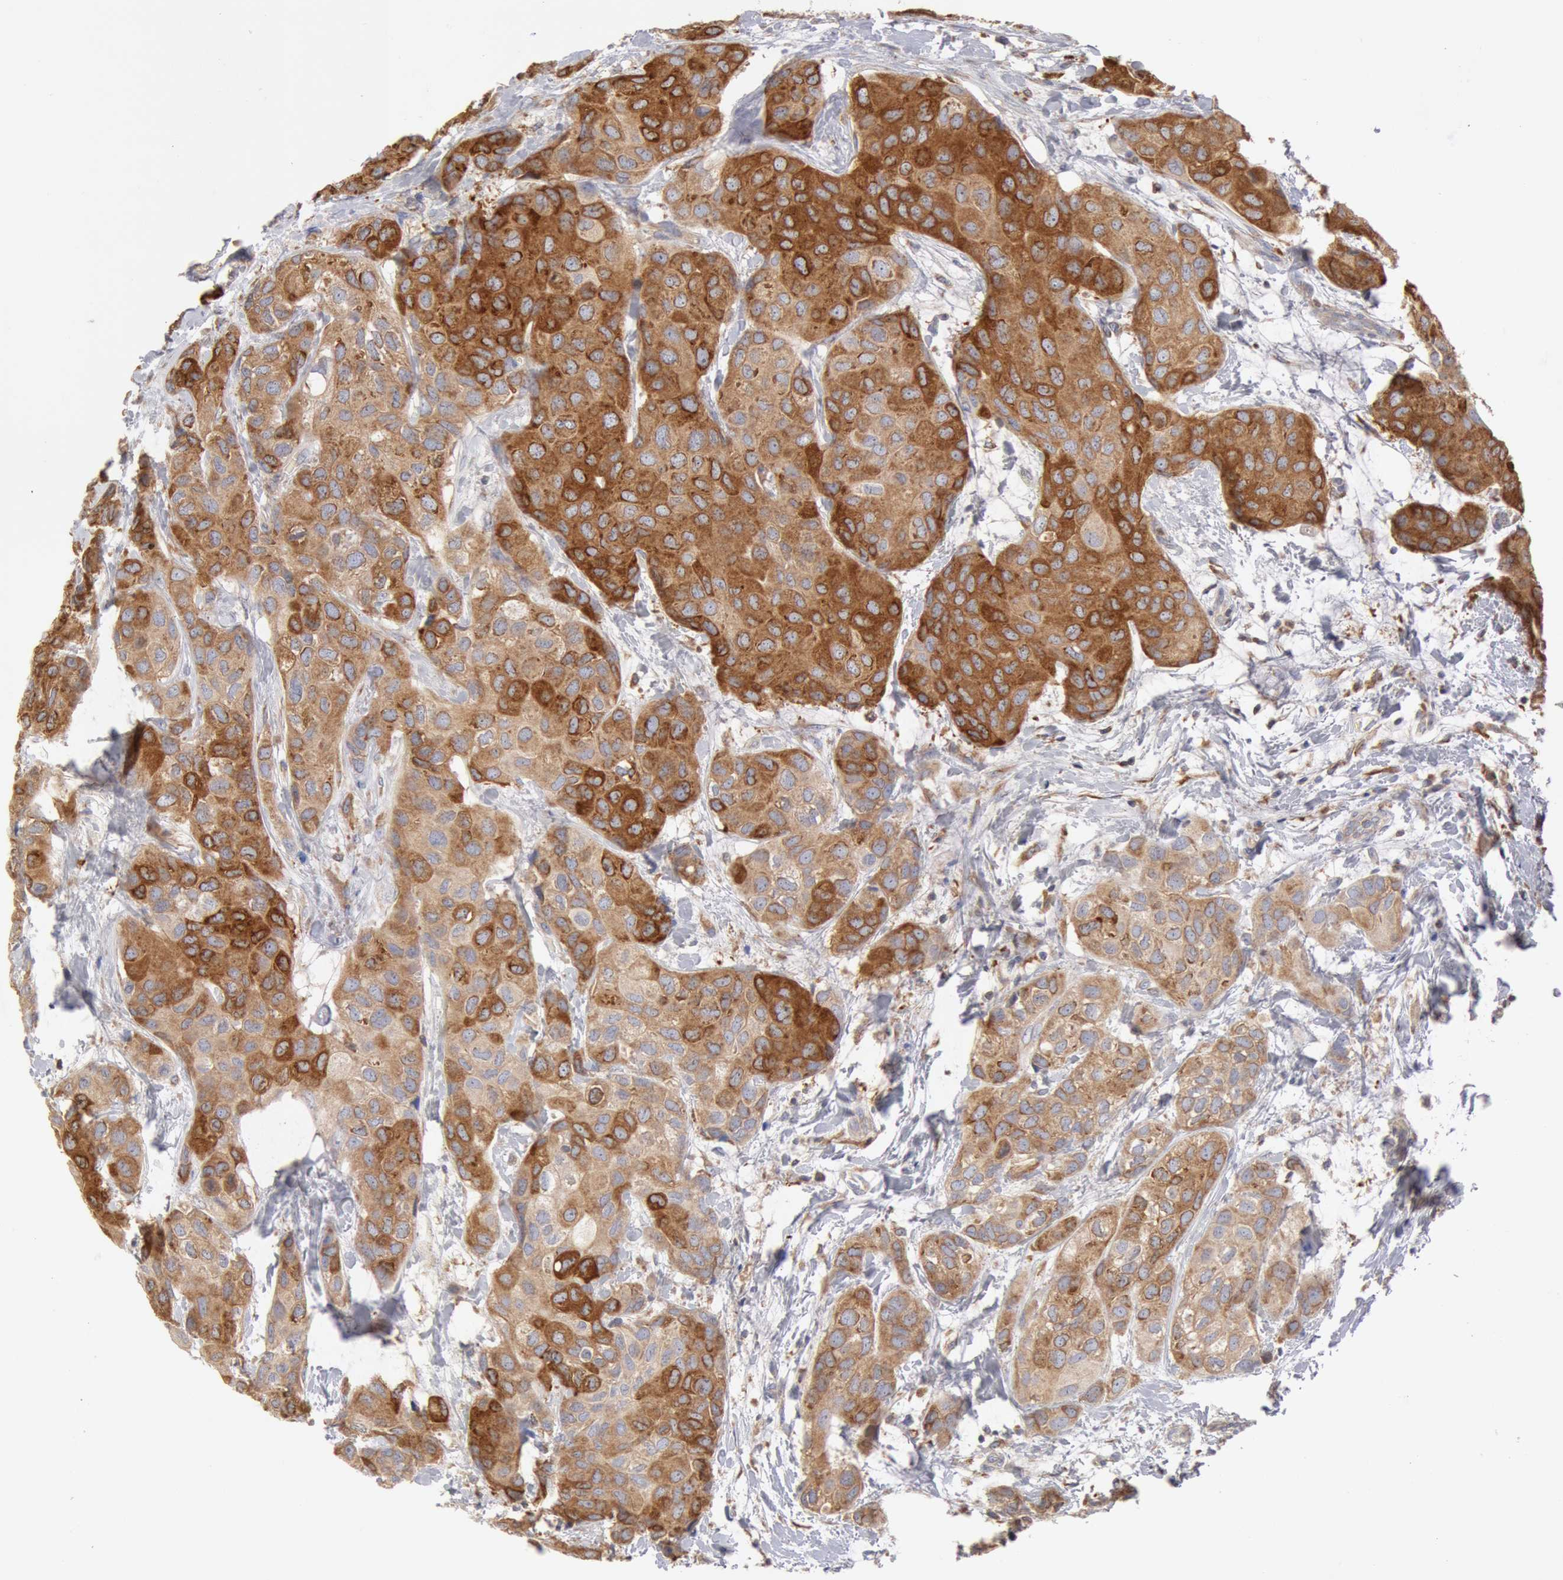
{"staining": {"intensity": "strong", "quantity": ">75%", "location": "cytoplasmic/membranous"}, "tissue": "breast cancer", "cell_type": "Tumor cells", "image_type": "cancer", "snomed": [{"axis": "morphology", "description": "Duct carcinoma"}, {"axis": "topography", "description": "Breast"}], "caption": "Strong cytoplasmic/membranous expression is appreciated in approximately >75% of tumor cells in breast invasive ductal carcinoma. (DAB IHC with brightfield microscopy, high magnification).", "gene": "OSBPL8", "patient": {"sex": "female", "age": 68}}